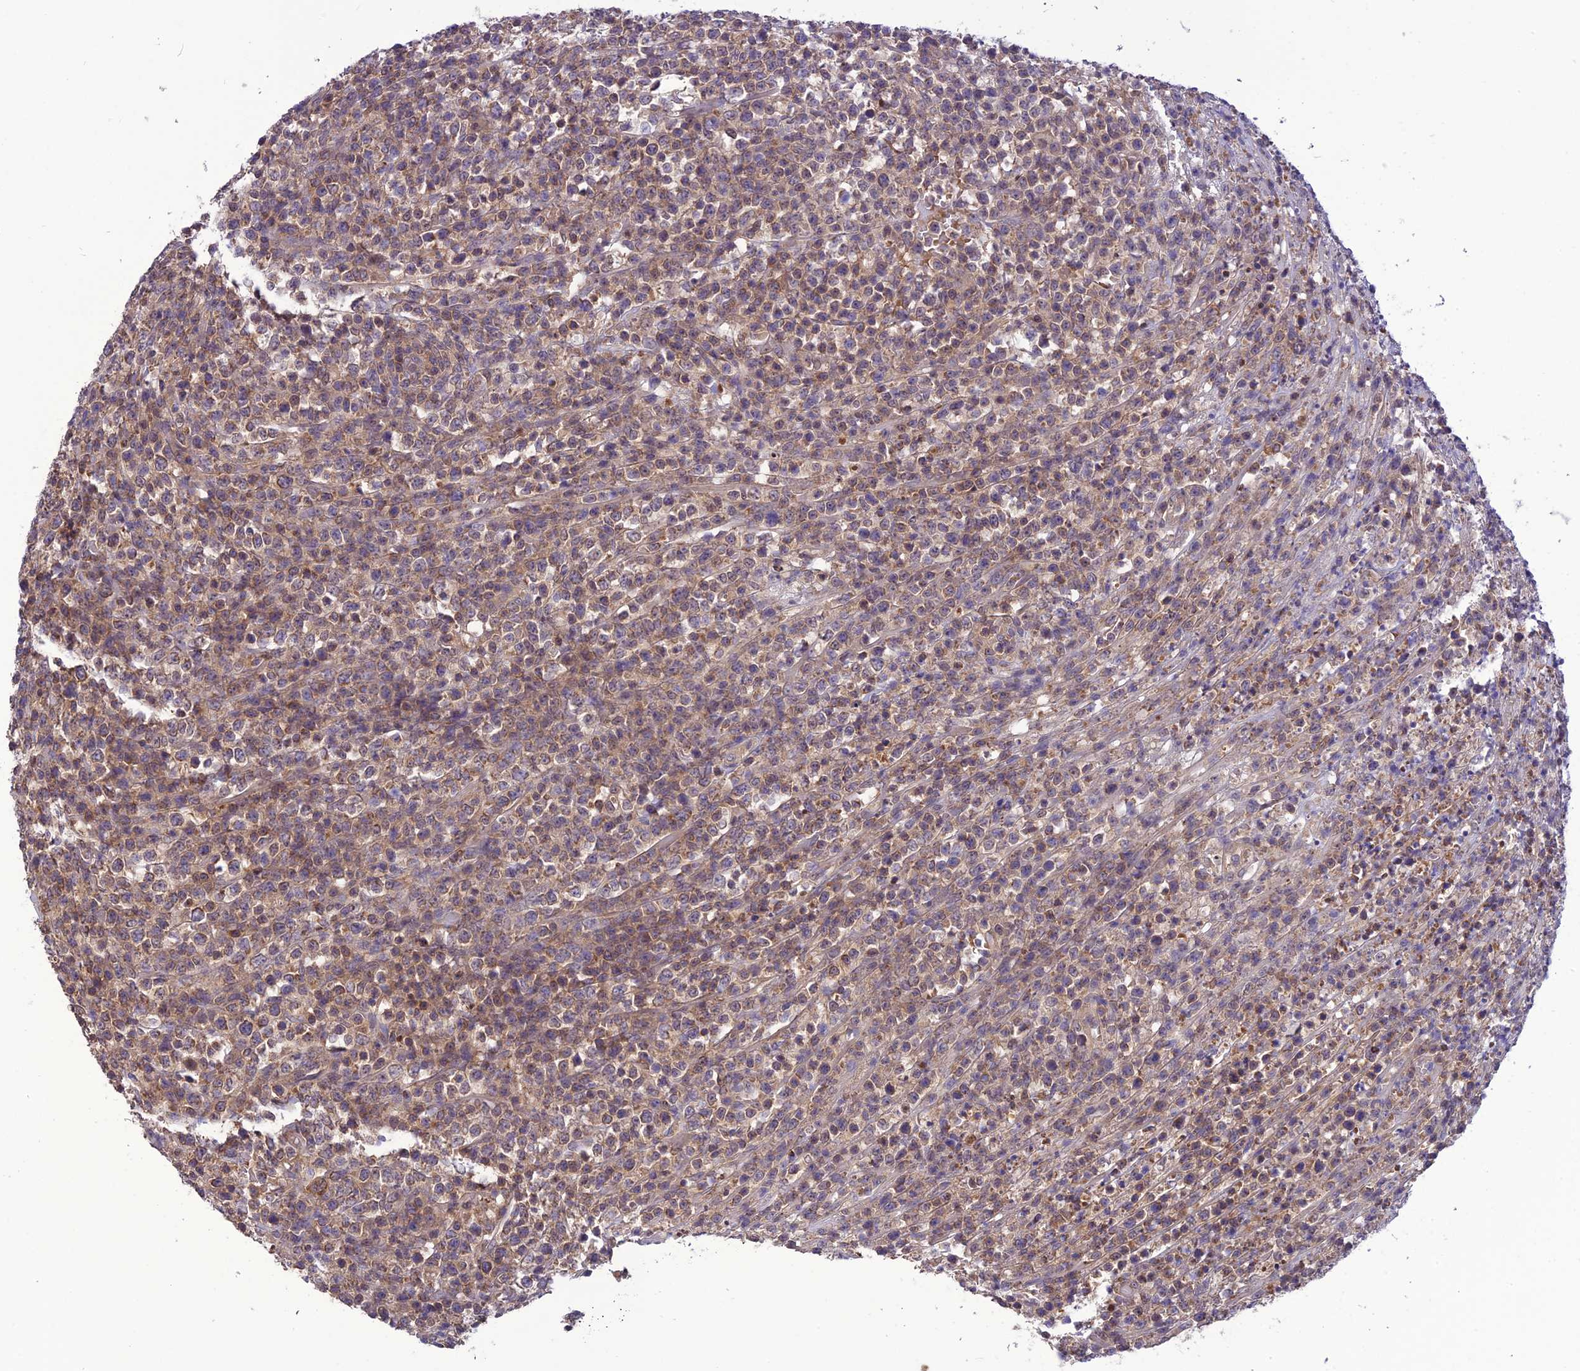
{"staining": {"intensity": "weak", "quantity": ">75%", "location": "cytoplasmic/membranous"}, "tissue": "lymphoma", "cell_type": "Tumor cells", "image_type": "cancer", "snomed": [{"axis": "morphology", "description": "Malignant lymphoma, non-Hodgkin's type, High grade"}, {"axis": "topography", "description": "Colon"}], "caption": "Lymphoma tissue reveals weak cytoplasmic/membranous expression in about >75% of tumor cells, visualized by immunohistochemistry. (DAB = brown stain, brightfield microscopy at high magnification).", "gene": "PSMF1", "patient": {"sex": "female", "age": 53}}